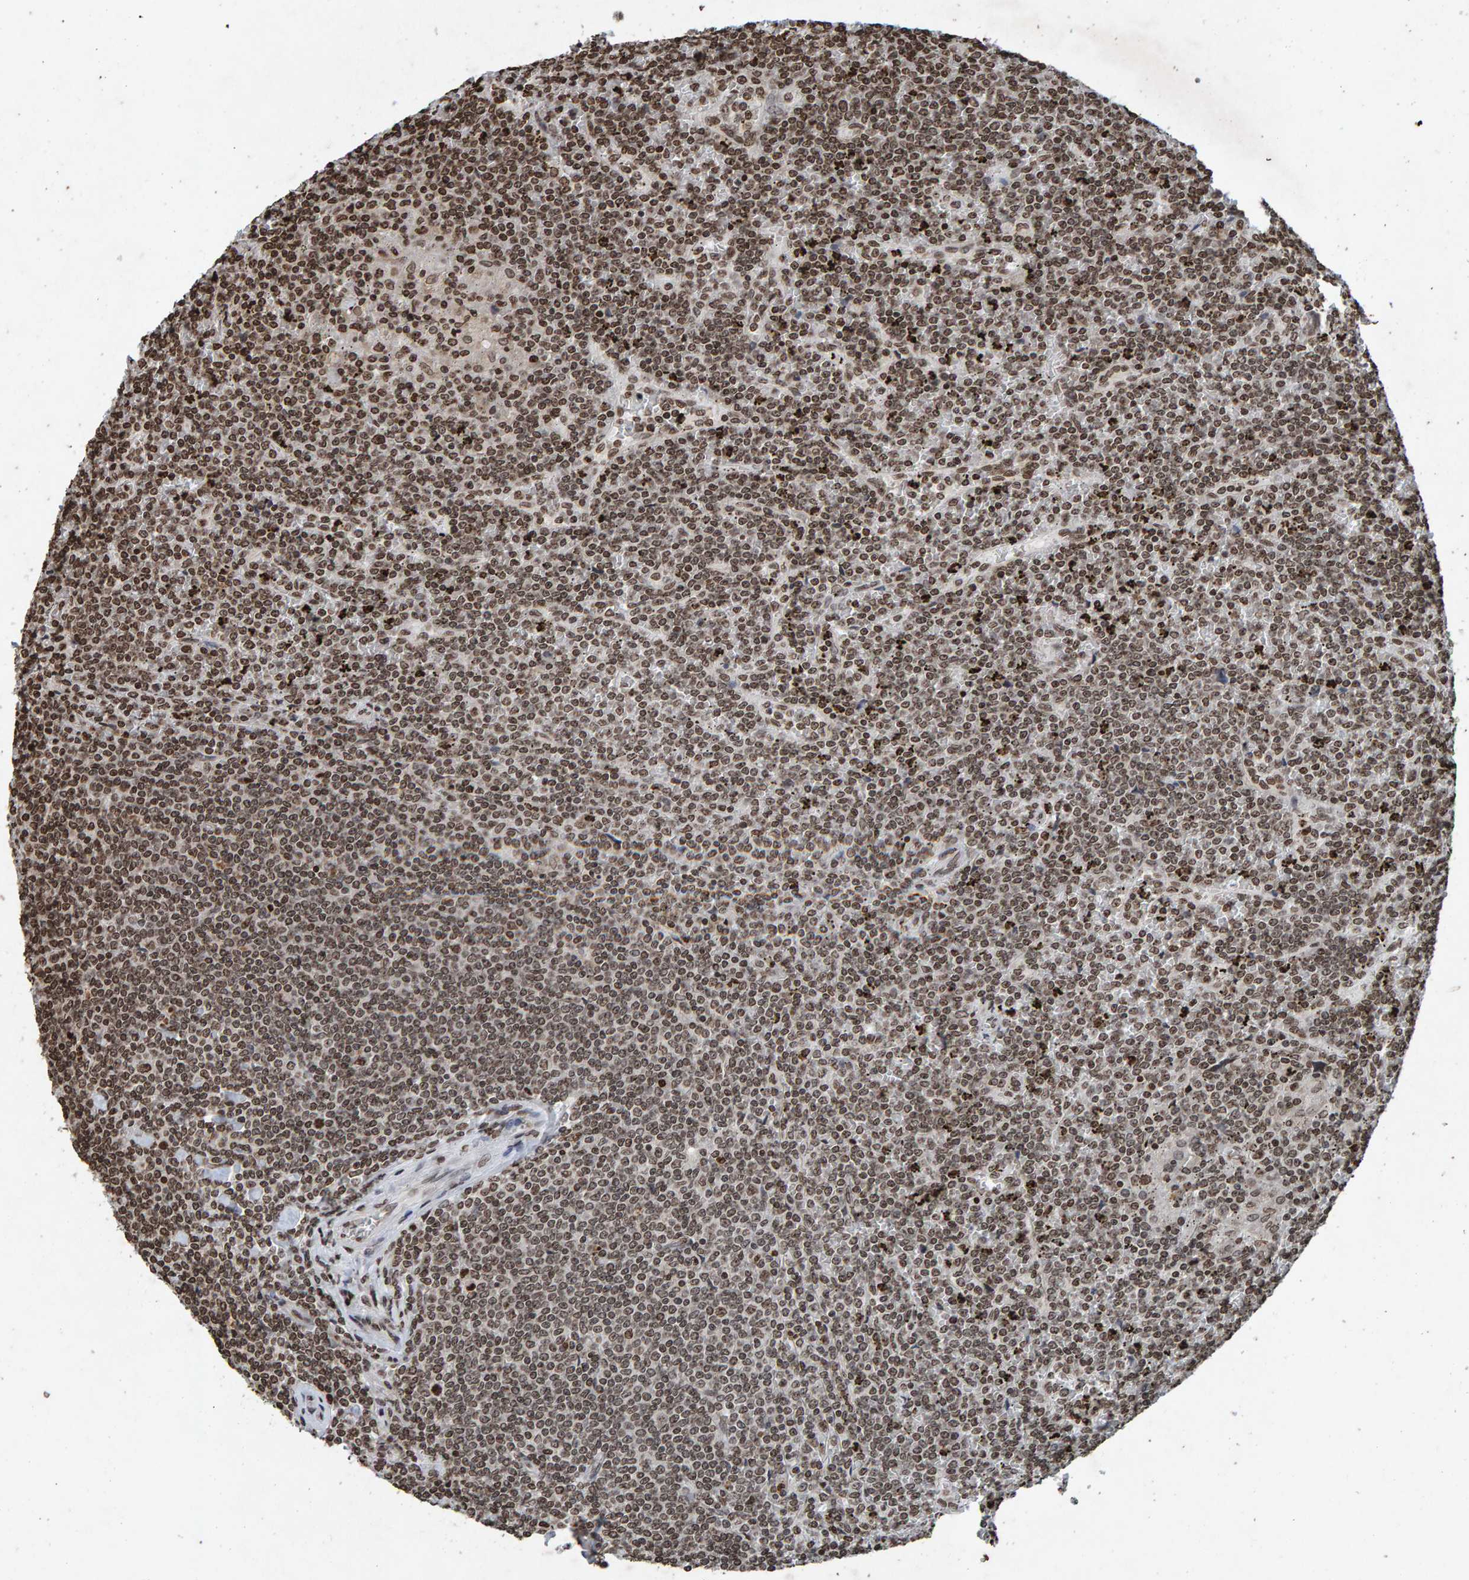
{"staining": {"intensity": "moderate", "quantity": ">75%", "location": "nuclear"}, "tissue": "lymphoma", "cell_type": "Tumor cells", "image_type": "cancer", "snomed": [{"axis": "morphology", "description": "Malignant lymphoma, non-Hodgkin's type, Low grade"}, {"axis": "topography", "description": "Spleen"}], "caption": "Low-grade malignant lymphoma, non-Hodgkin's type tissue reveals moderate nuclear positivity in approximately >75% of tumor cells, visualized by immunohistochemistry. The staining is performed using DAB (3,3'-diaminobenzidine) brown chromogen to label protein expression. The nuclei are counter-stained blue using hematoxylin.", "gene": "H2AZ1", "patient": {"sex": "female", "age": 19}}